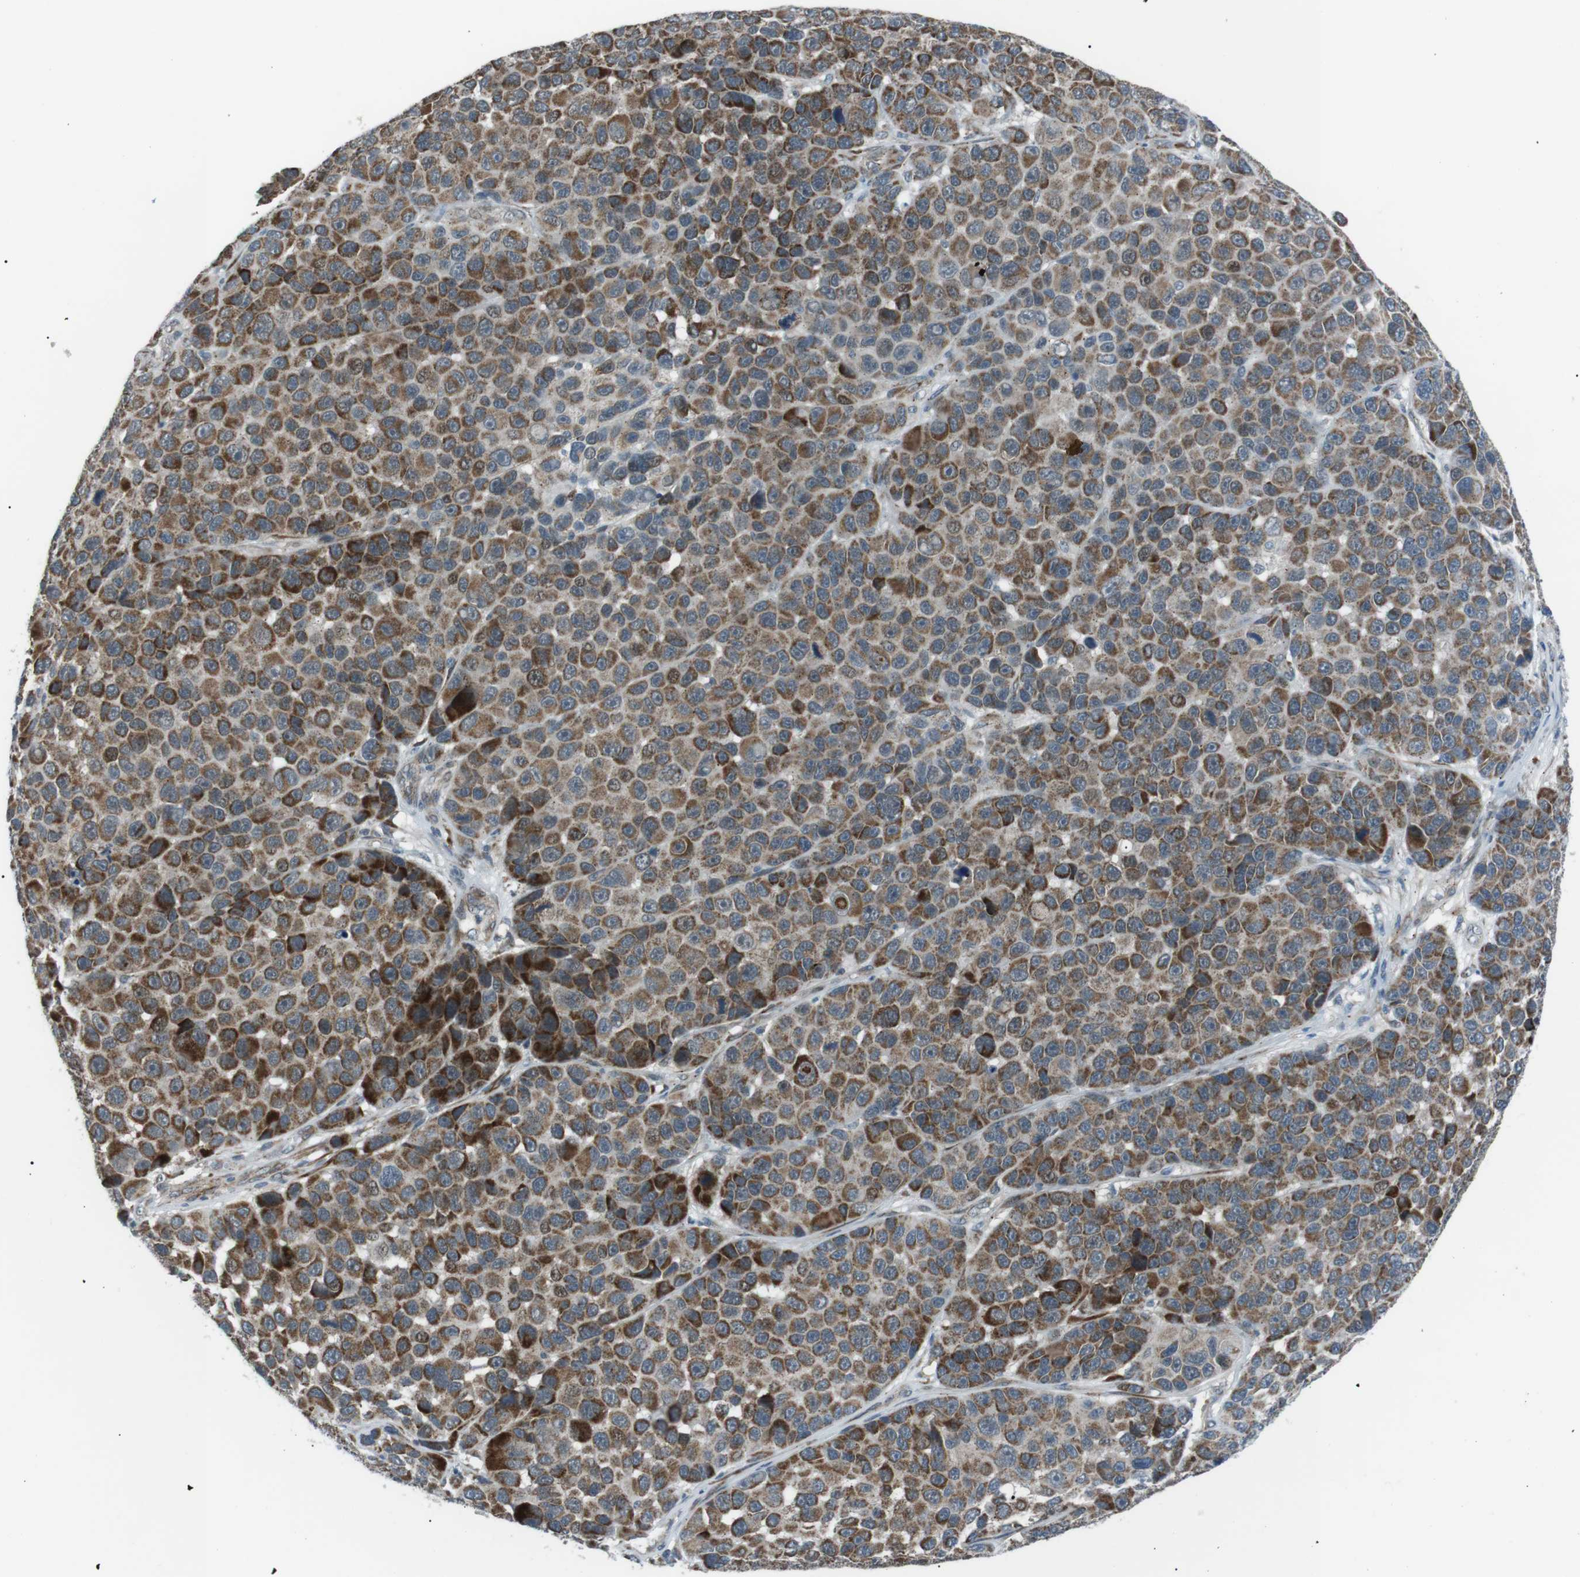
{"staining": {"intensity": "moderate", "quantity": "25%-75%", "location": "cytoplasmic/membranous"}, "tissue": "melanoma", "cell_type": "Tumor cells", "image_type": "cancer", "snomed": [{"axis": "morphology", "description": "Malignant melanoma, NOS"}, {"axis": "topography", "description": "Skin"}], "caption": "Immunohistochemistry (DAB) staining of human malignant melanoma reveals moderate cytoplasmic/membranous protein expression in approximately 25%-75% of tumor cells. (Stains: DAB in brown, nuclei in blue, Microscopy: brightfield microscopy at high magnification).", "gene": "ARID5B", "patient": {"sex": "male", "age": 53}}